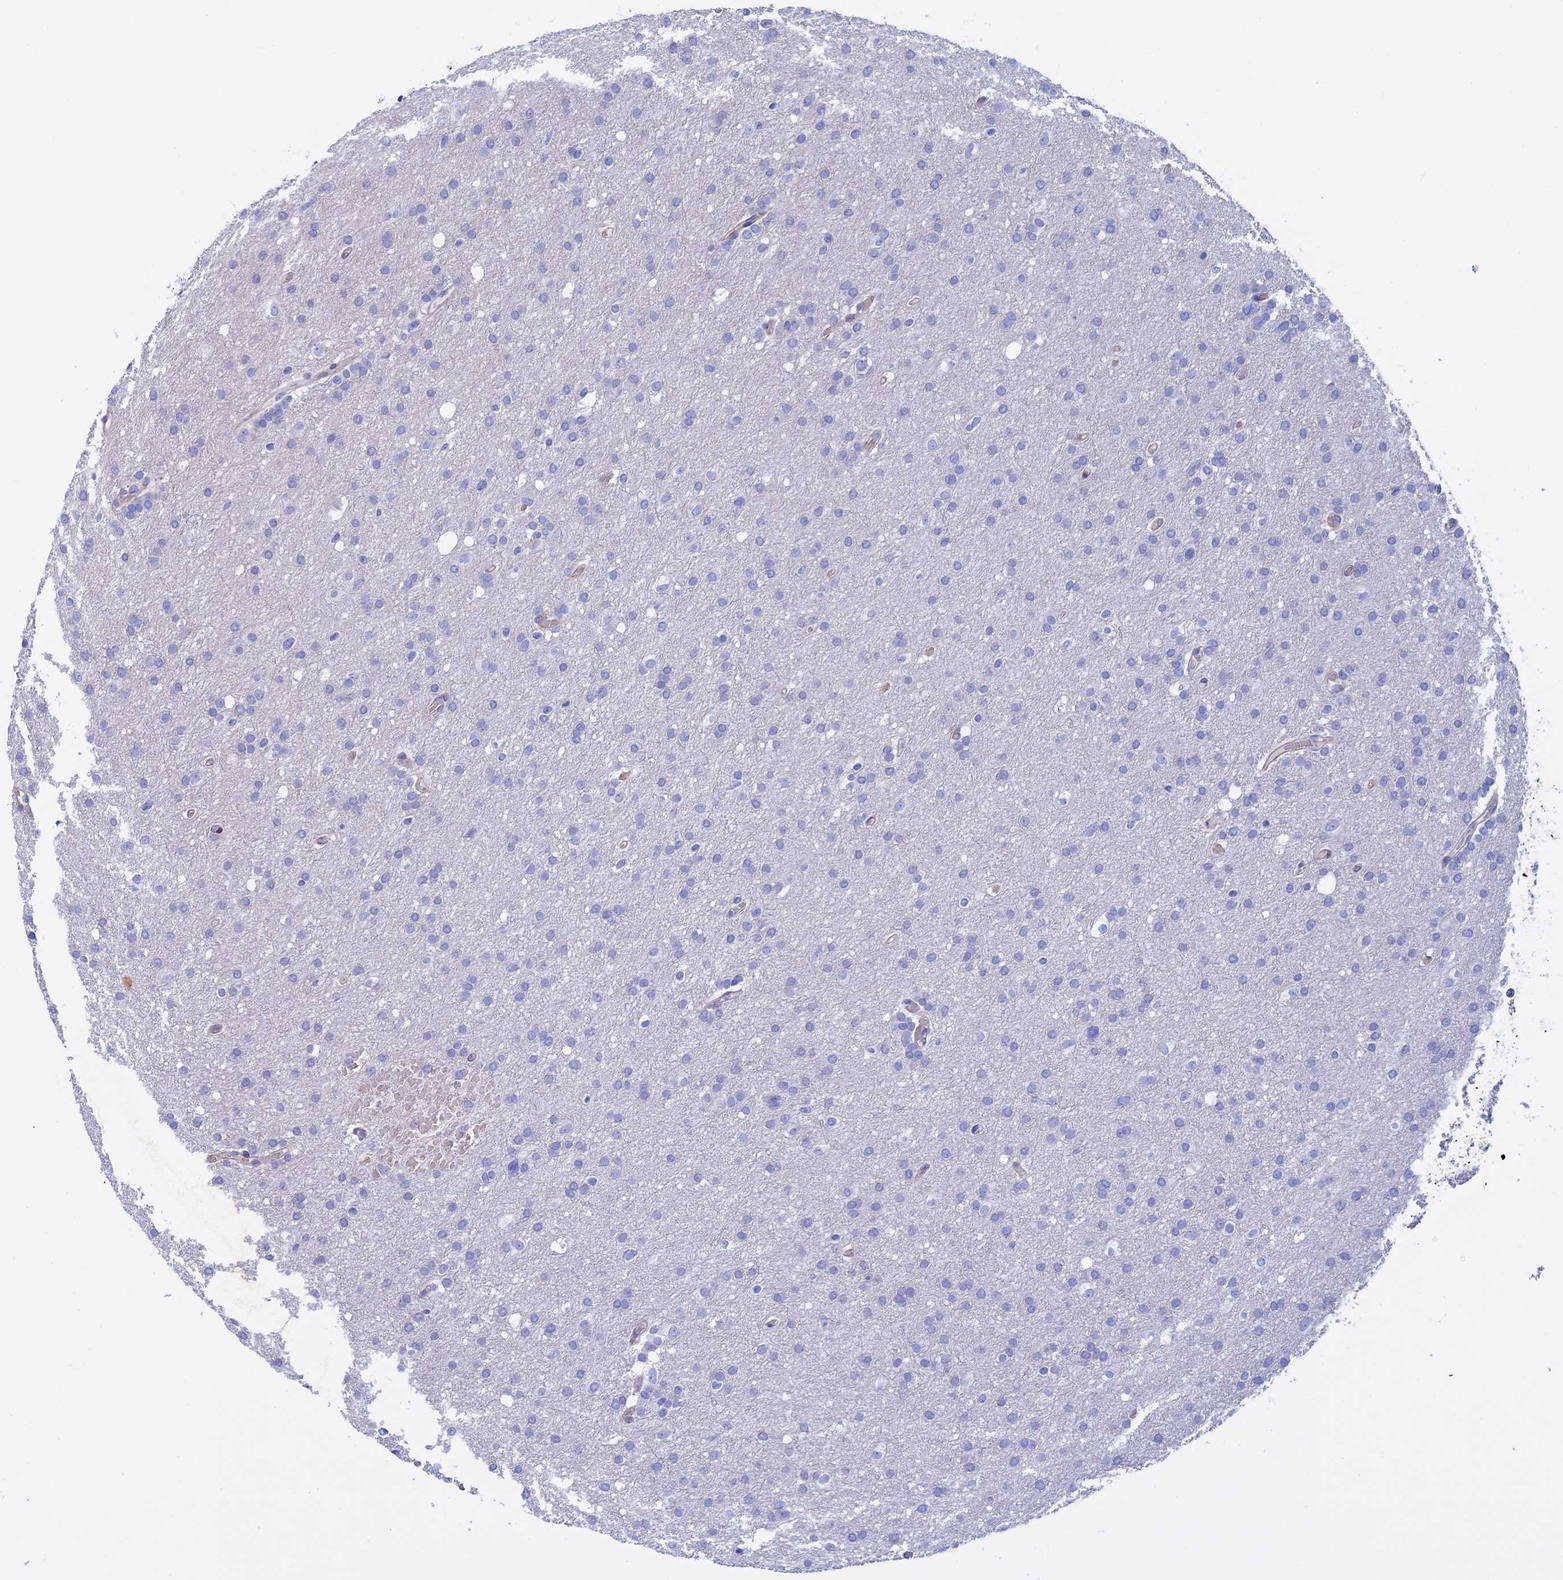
{"staining": {"intensity": "negative", "quantity": "none", "location": "none"}, "tissue": "glioma", "cell_type": "Tumor cells", "image_type": "cancer", "snomed": [{"axis": "morphology", "description": "Glioma, malignant, High grade"}, {"axis": "topography", "description": "Cerebral cortex"}], "caption": "There is no significant staining in tumor cells of glioma.", "gene": "SLC2A6", "patient": {"sex": "female", "age": 36}}